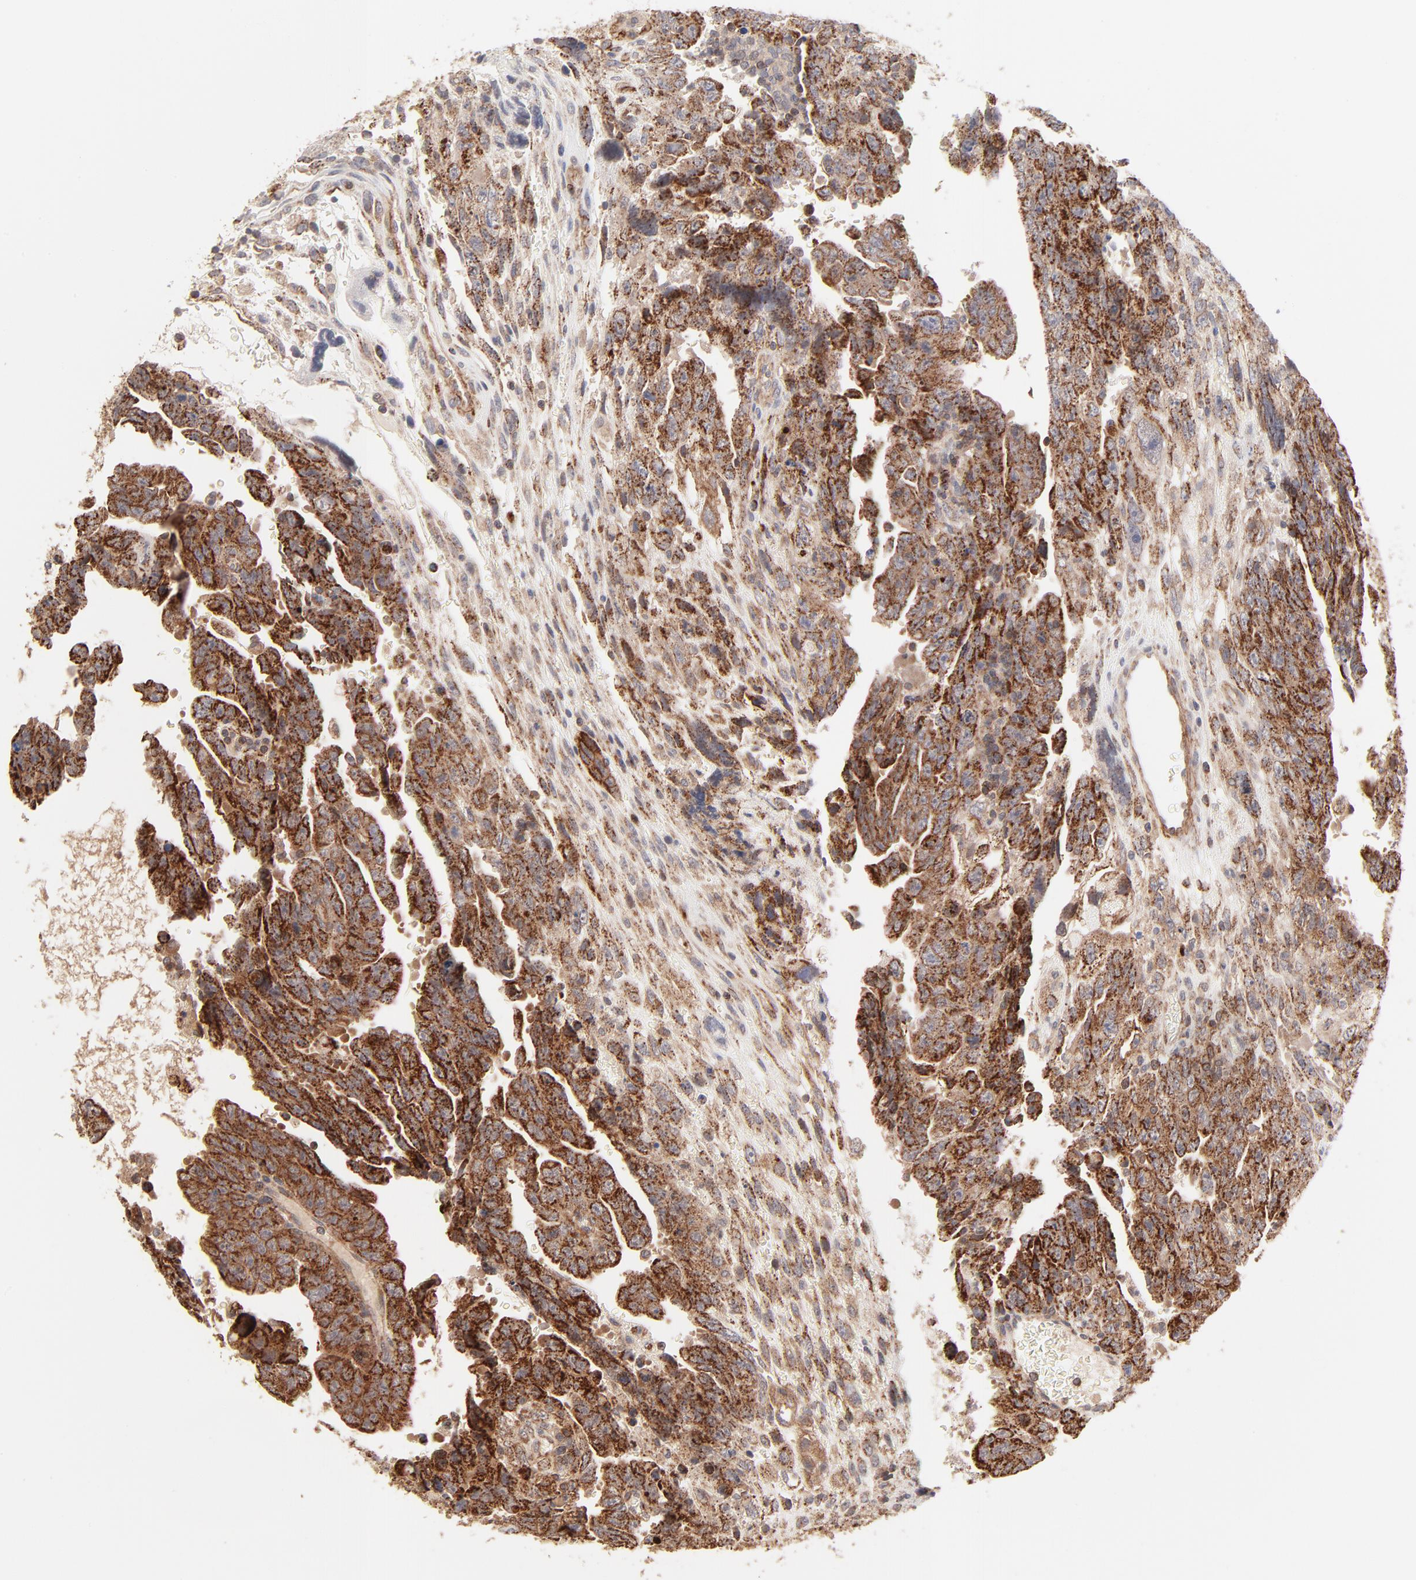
{"staining": {"intensity": "strong", "quantity": ">75%", "location": "cytoplasmic/membranous"}, "tissue": "testis cancer", "cell_type": "Tumor cells", "image_type": "cancer", "snomed": [{"axis": "morphology", "description": "Carcinoma, Embryonal, NOS"}, {"axis": "topography", "description": "Testis"}], "caption": "Approximately >75% of tumor cells in embryonal carcinoma (testis) demonstrate strong cytoplasmic/membranous protein expression as visualized by brown immunohistochemical staining.", "gene": "CSPG4", "patient": {"sex": "male", "age": 28}}